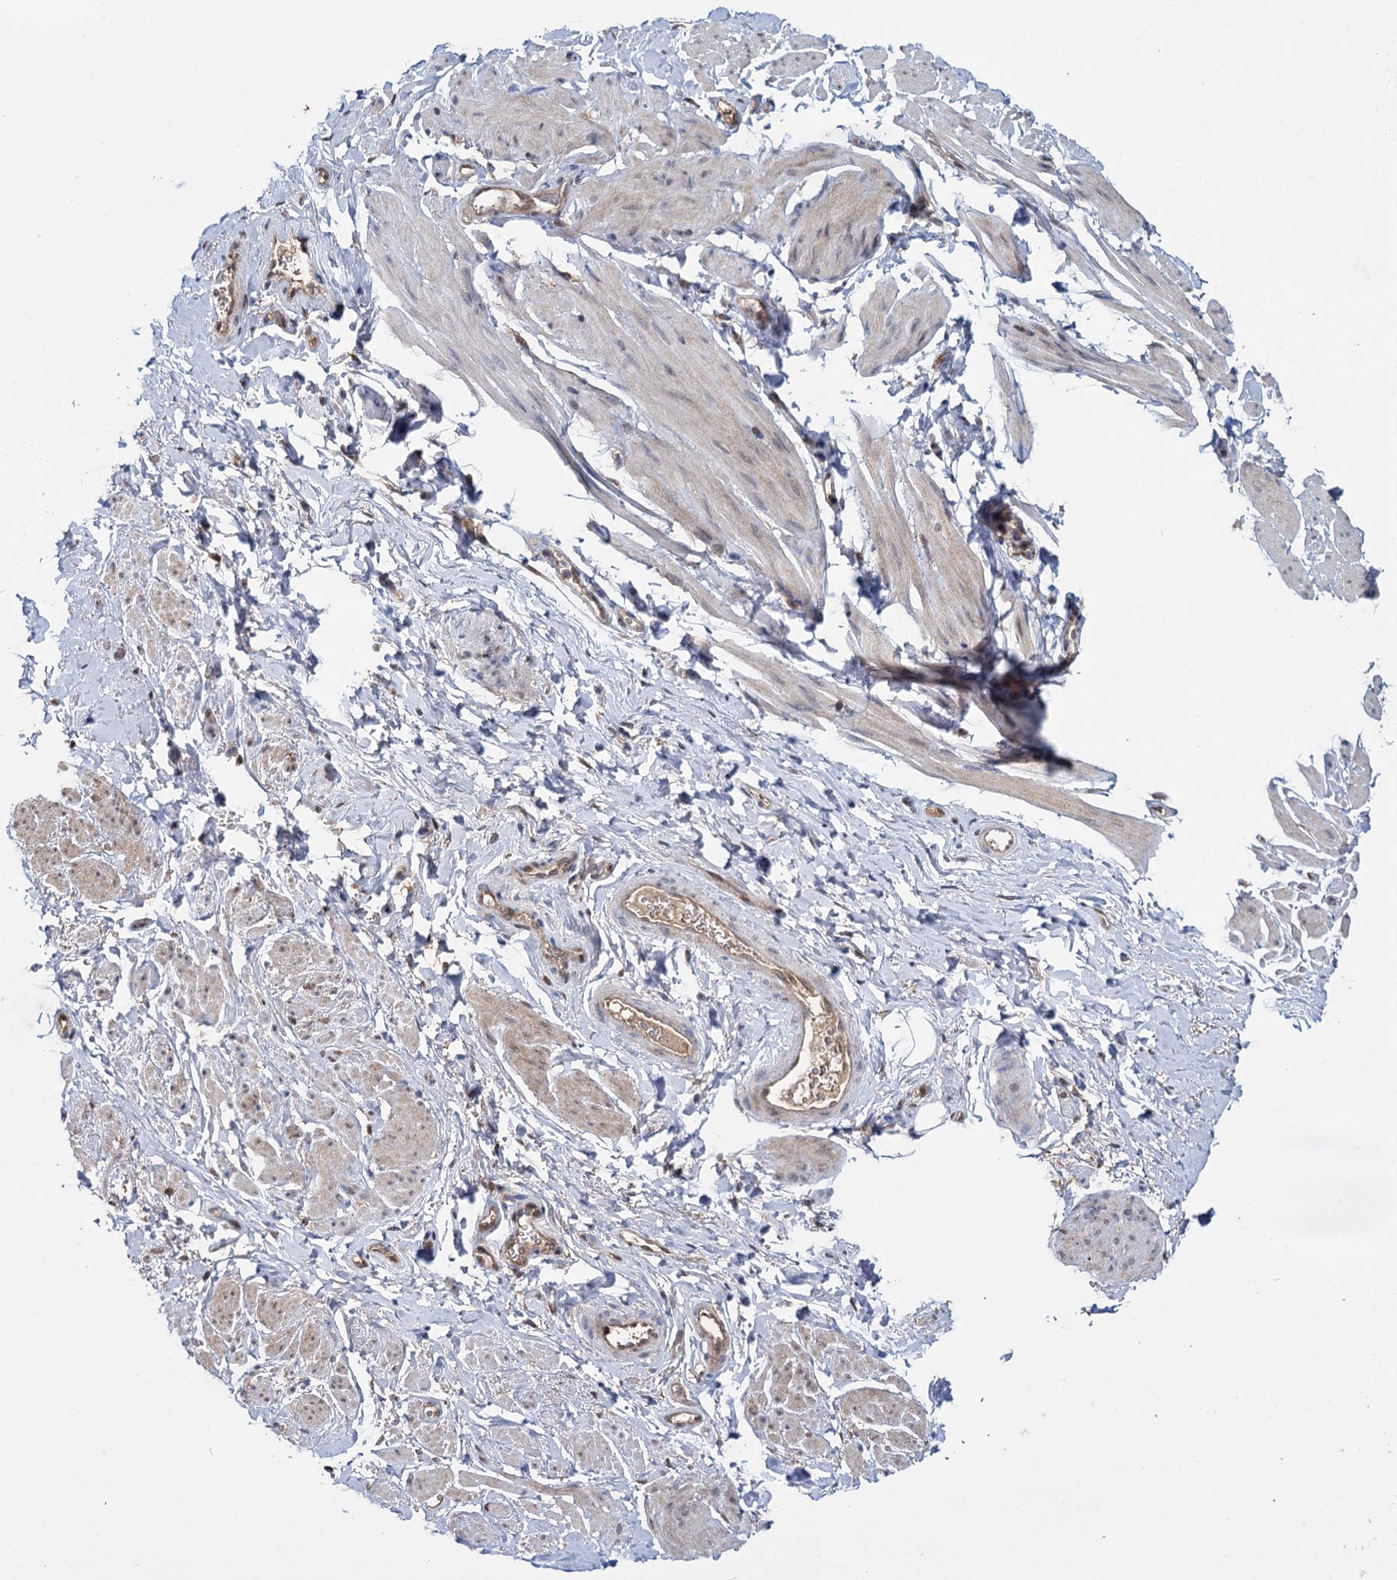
{"staining": {"intensity": "weak", "quantity": "<25%", "location": "cytoplasmic/membranous"}, "tissue": "smooth muscle", "cell_type": "Smooth muscle cells", "image_type": "normal", "snomed": [{"axis": "morphology", "description": "Normal tissue, NOS"}, {"axis": "topography", "description": "Smooth muscle"}, {"axis": "topography", "description": "Peripheral nerve tissue"}], "caption": "IHC image of benign smooth muscle: human smooth muscle stained with DAB (3,3'-diaminobenzidine) exhibits no significant protein staining in smooth muscle cells. Nuclei are stained in blue.", "gene": "GLO1", "patient": {"sex": "male", "age": 69}}